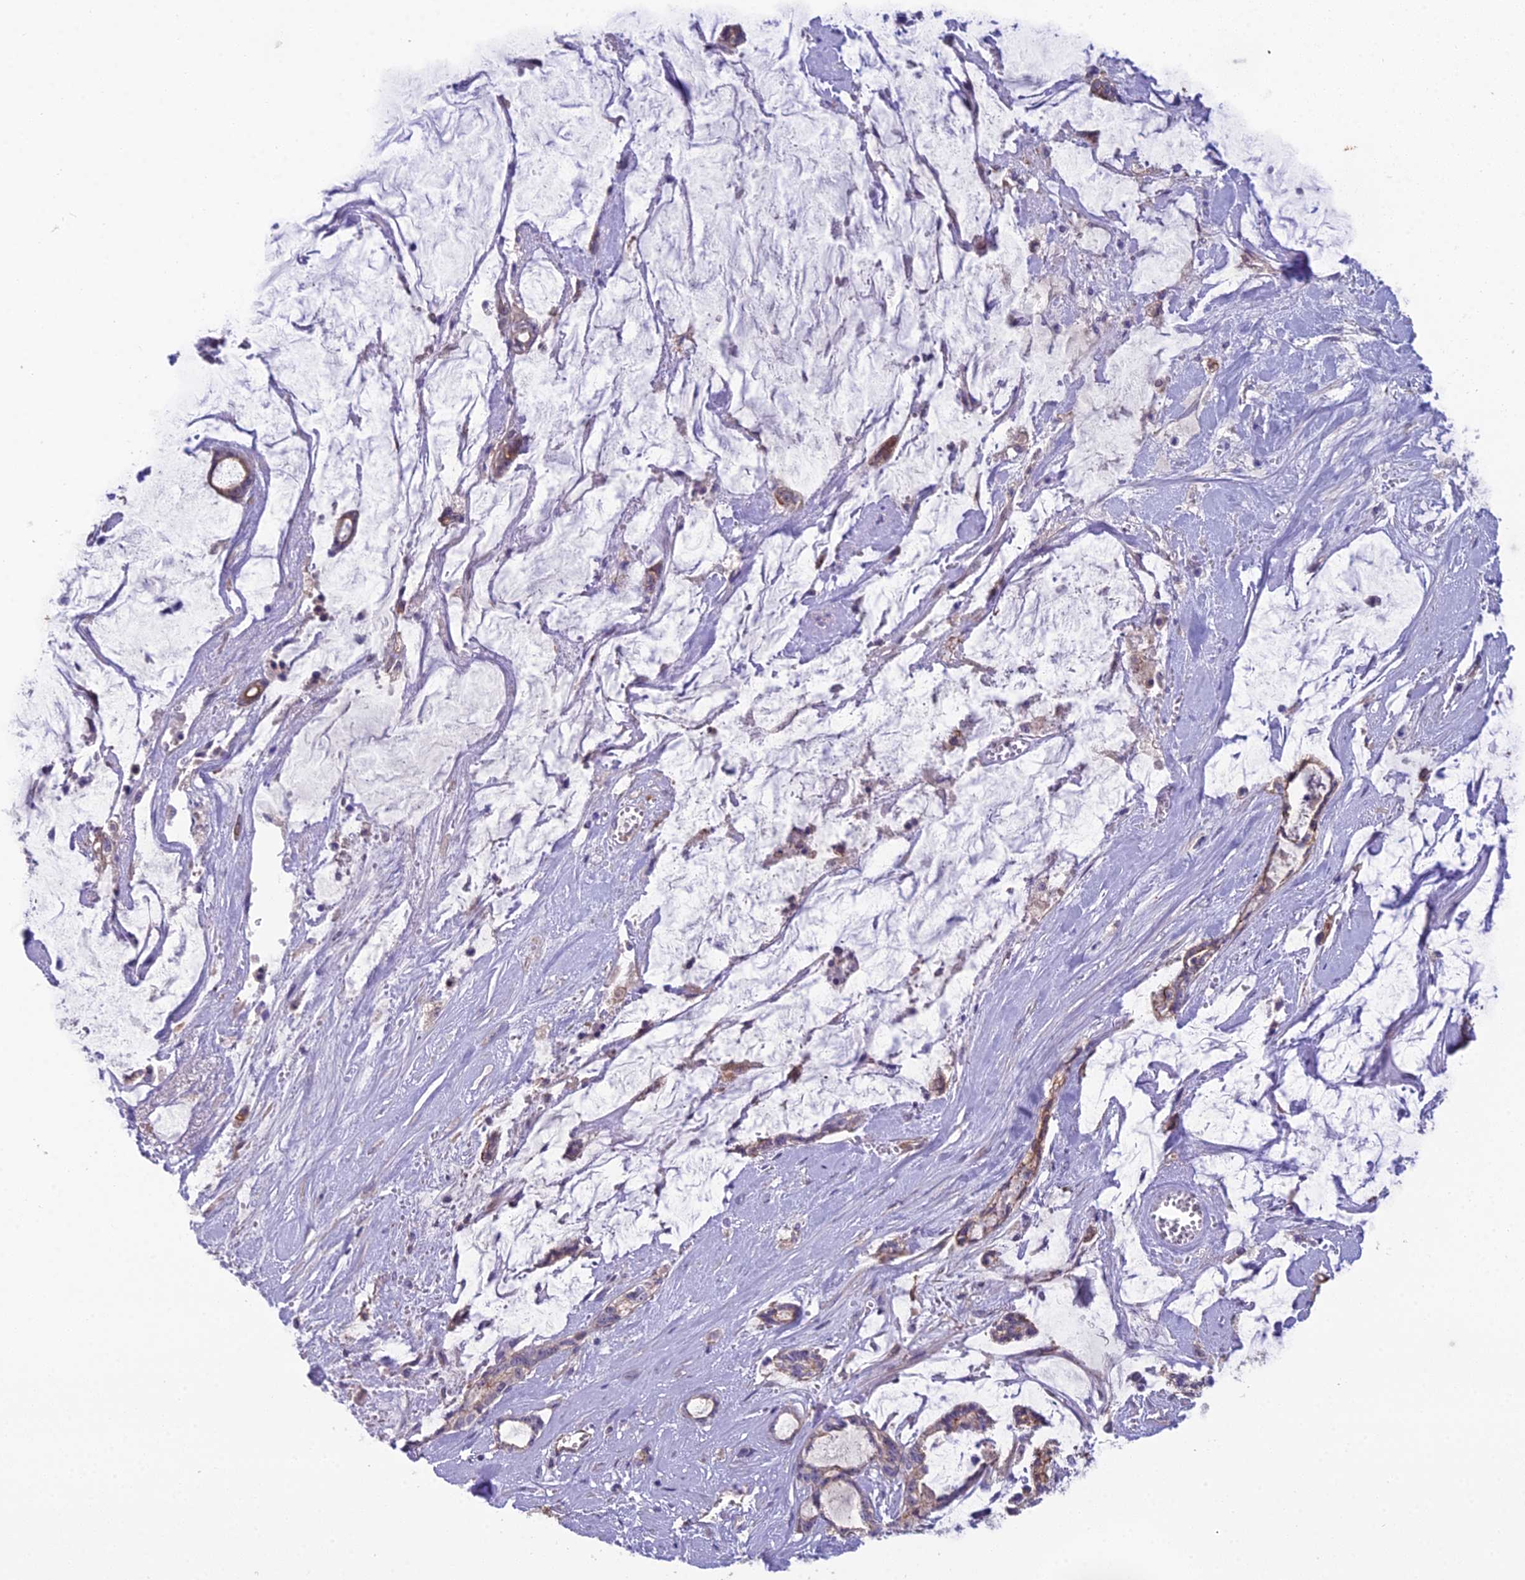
{"staining": {"intensity": "weak", "quantity": "25%-75%", "location": "cytoplasmic/membranous"}, "tissue": "pancreatic cancer", "cell_type": "Tumor cells", "image_type": "cancer", "snomed": [{"axis": "morphology", "description": "Adenocarcinoma, NOS"}, {"axis": "topography", "description": "Pancreas"}], "caption": "Immunohistochemical staining of pancreatic adenocarcinoma demonstrates low levels of weak cytoplasmic/membranous positivity in approximately 25%-75% of tumor cells. The staining was performed using DAB to visualize the protein expression in brown, while the nuclei were stained in blue with hematoxylin (Magnification: 20x).", "gene": "CFAP47", "patient": {"sex": "female", "age": 73}}